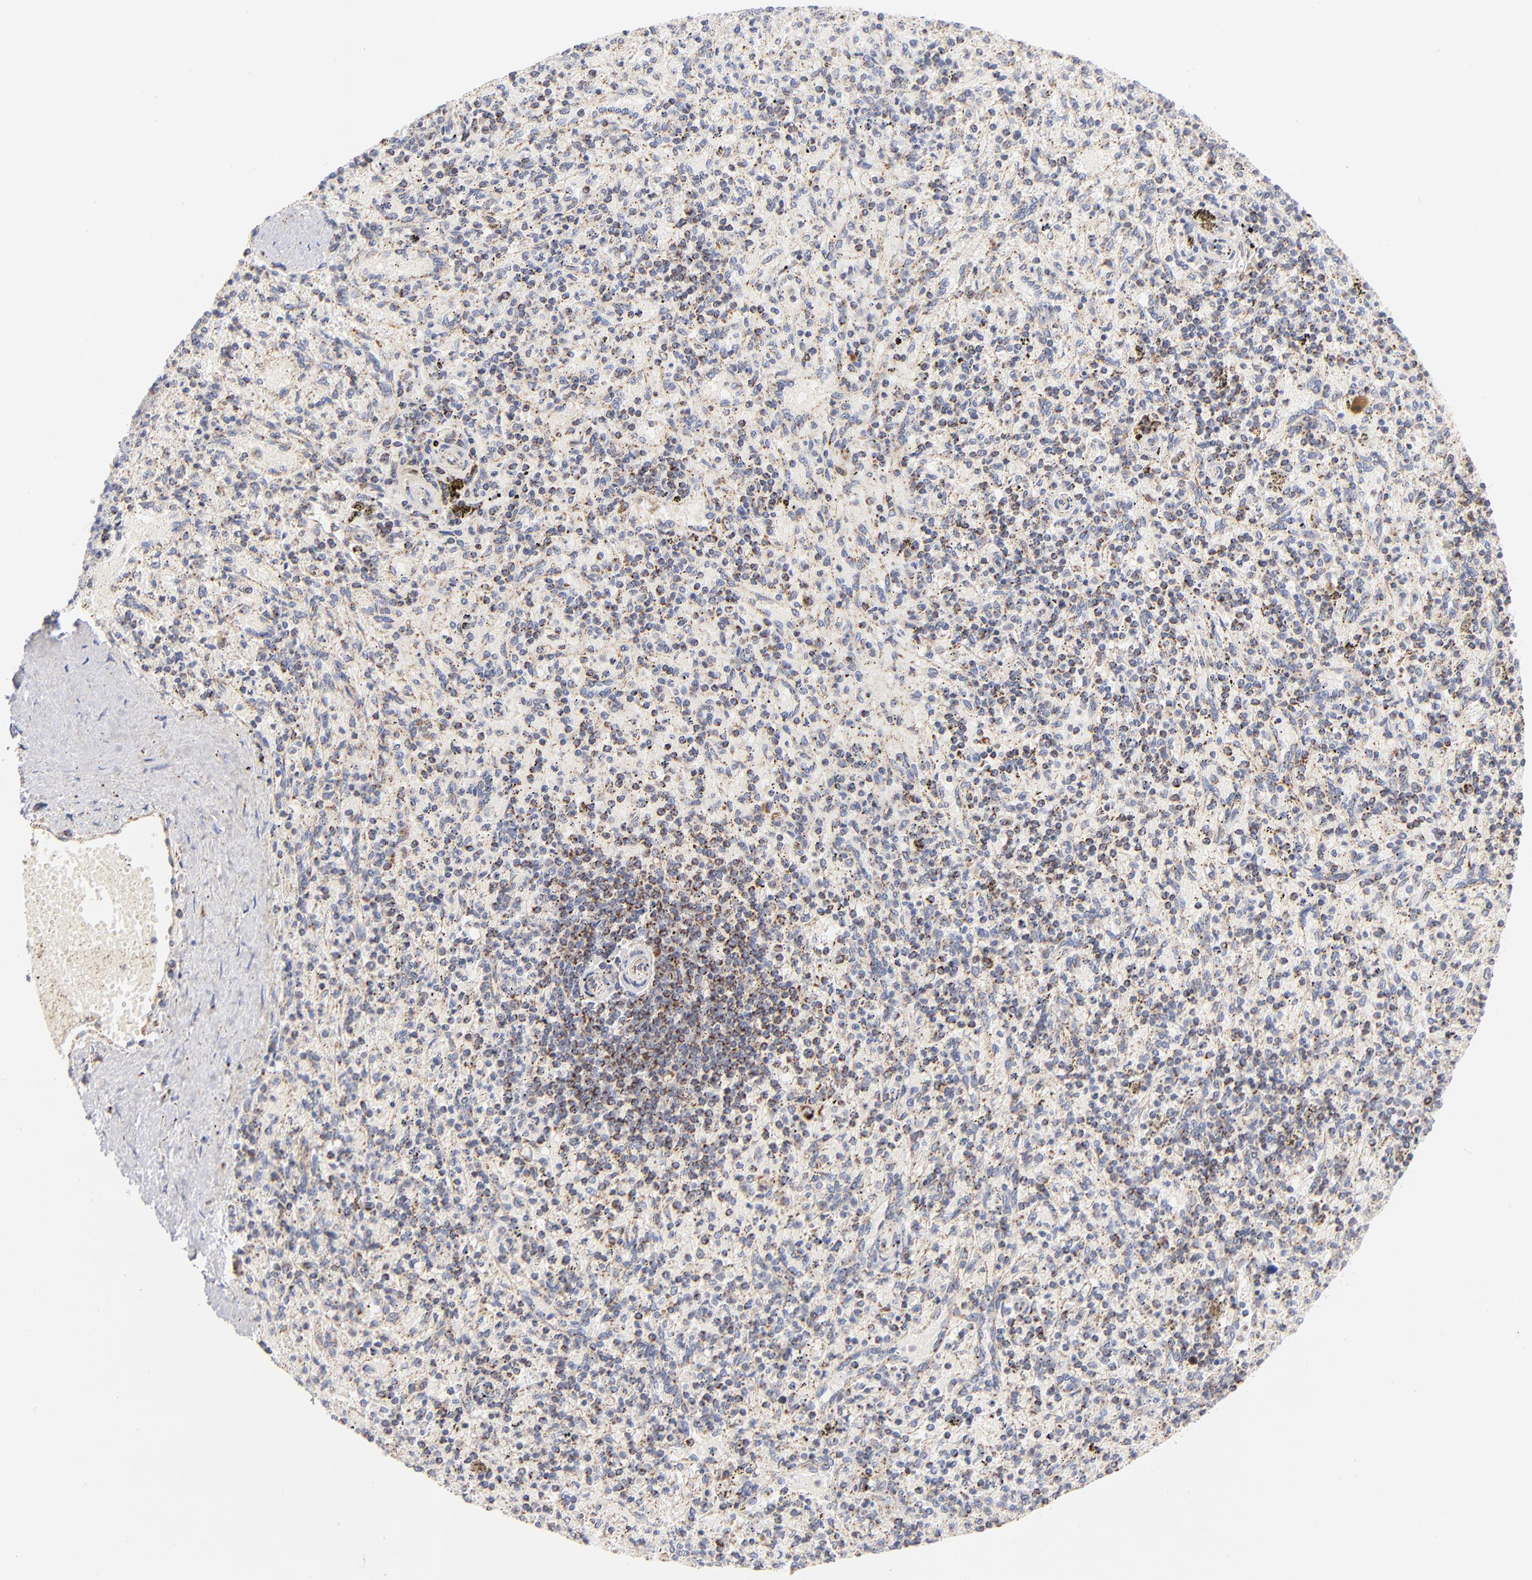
{"staining": {"intensity": "moderate", "quantity": "25%-75%", "location": "cytoplasmic/membranous"}, "tissue": "spleen", "cell_type": "Cells in red pulp", "image_type": "normal", "snomed": [{"axis": "morphology", "description": "Normal tissue, NOS"}, {"axis": "topography", "description": "Spleen"}], "caption": "Immunohistochemistry of normal spleen demonstrates medium levels of moderate cytoplasmic/membranous expression in about 25%-75% of cells in red pulp. The protein of interest is stained brown, and the nuclei are stained in blue (DAB IHC with brightfield microscopy, high magnification).", "gene": "DLAT", "patient": {"sex": "female", "age": 43}}